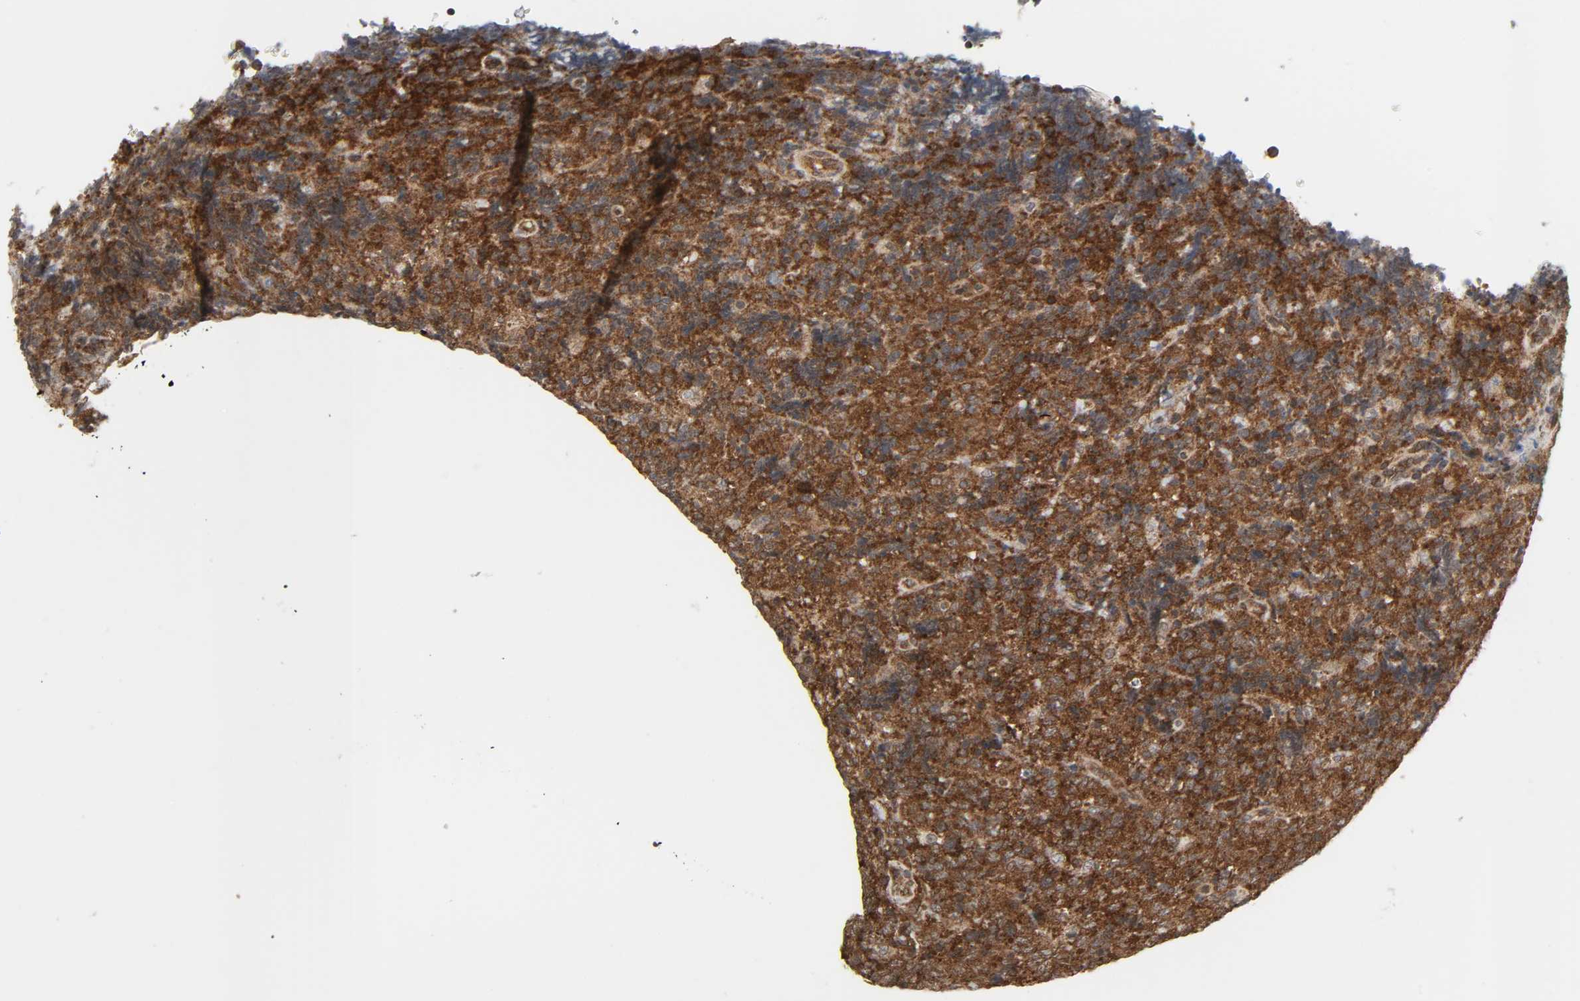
{"staining": {"intensity": "strong", "quantity": ">75%", "location": "cytoplasmic/membranous"}, "tissue": "lymphoma", "cell_type": "Tumor cells", "image_type": "cancer", "snomed": [{"axis": "morphology", "description": "Malignant lymphoma, non-Hodgkin's type, High grade"}, {"axis": "topography", "description": "Tonsil"}], "caption": "Protein analysis of lymphoma tissue reveals strong cytoplasmic/membranous expression in approximately >75% of tumor cells. Immunohistochemistry stains the protein in brown and the nuclei are stained blue.", "gene": "GSK3A", "patient": {"sex": "female", "age": 36}}